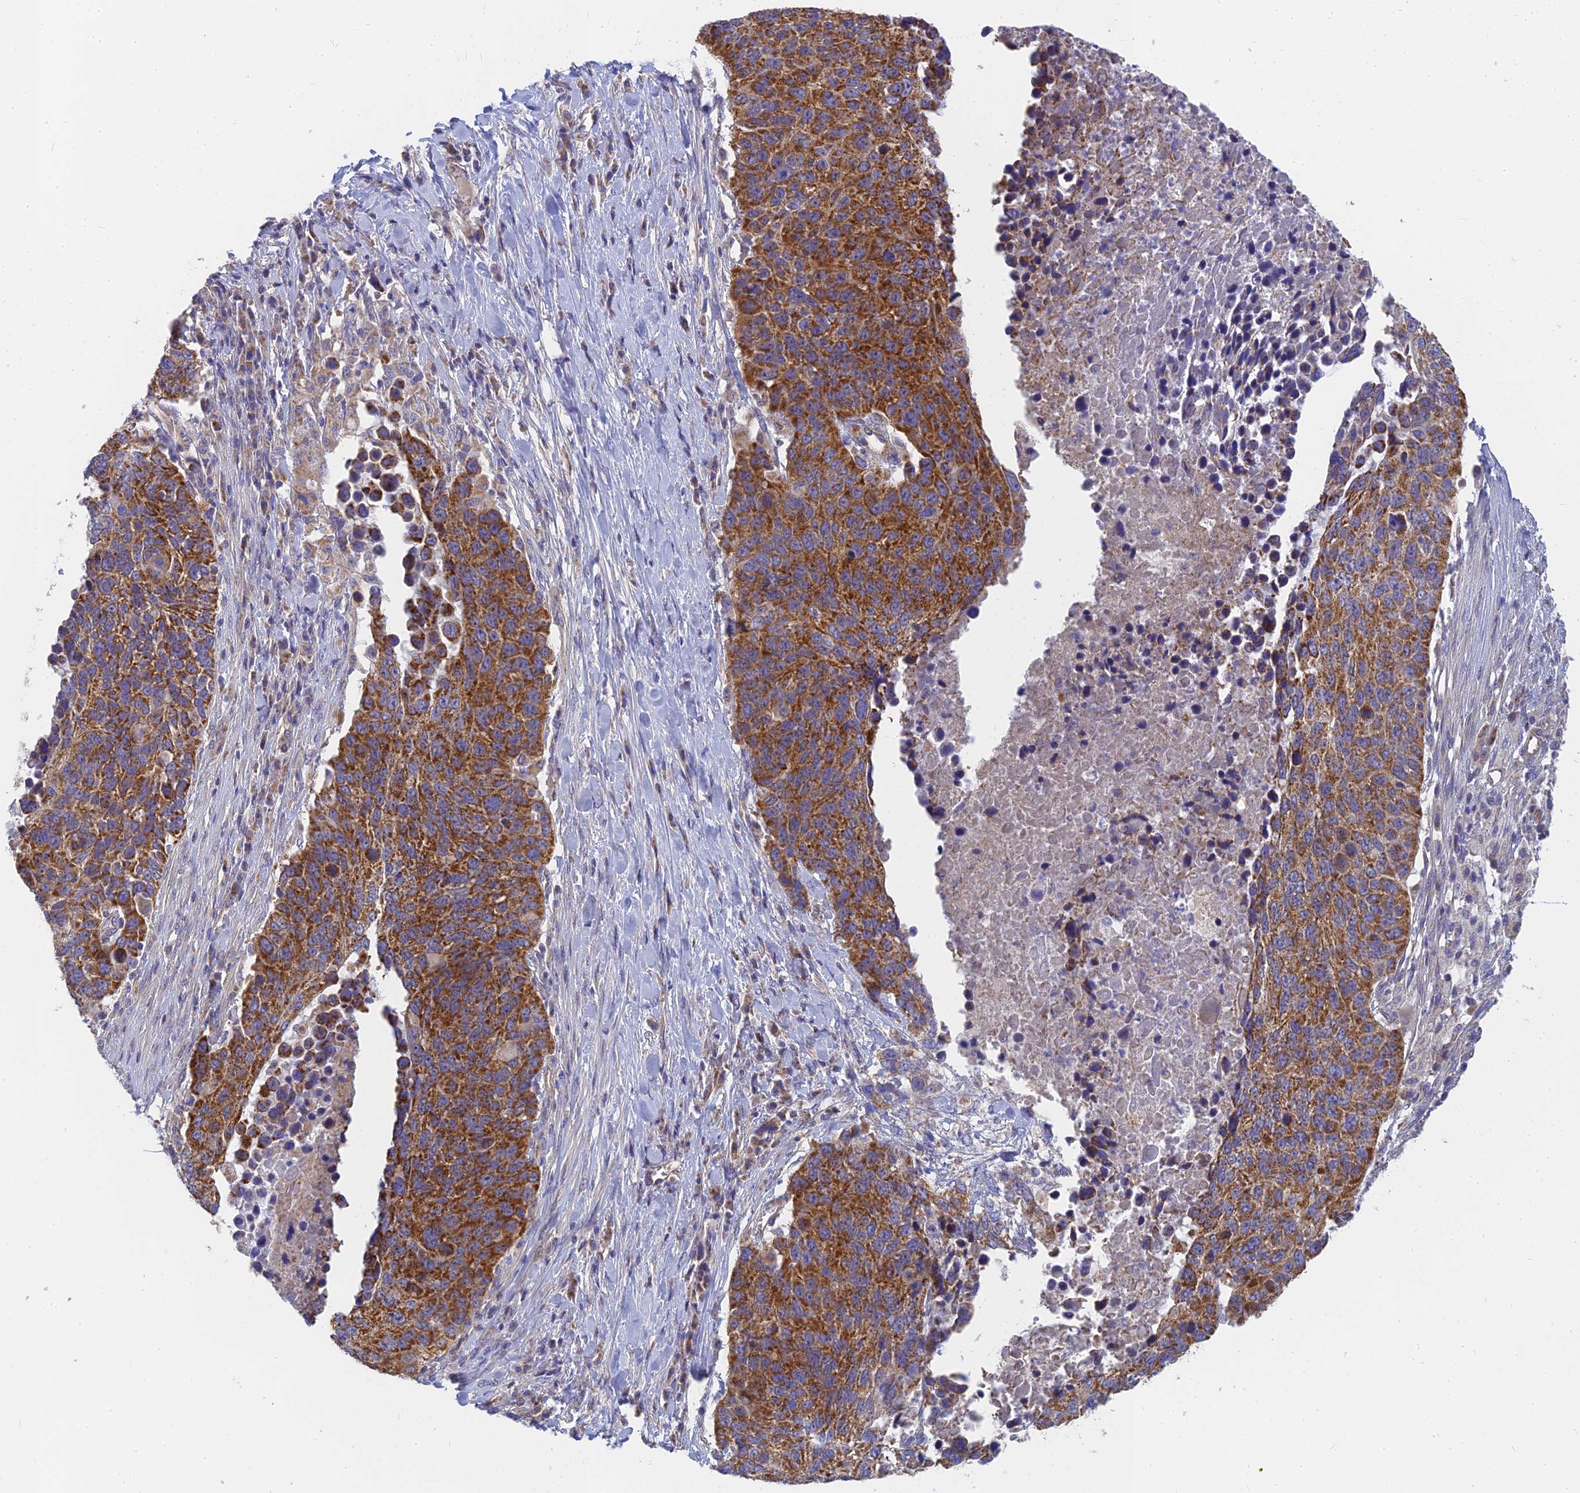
{"staining": {"intensity": "strong", "quantity": ">75%", "location": "cytoplasmic/membranous"}, "tissue": "lung cancer", "cell_type": "Tumor cells", "image_type": "cancer", "snomed": [{"axis": "morphology", "description": "Normal tissue, NOS"}, {"axis": "morphology", "description": "Squamous cell carcinoma, NOS"}, {"axis": "topography", "description": "Lymph node"}, {"axis": "topography", "description": "Lung"}], "caption": "Strong cytoplasmic/membranous positivity for a protein is identified in about >75% of tumor cells of squamous cell carcinoma (lung) using immunohistochemistry.", "gene": "MRPL15", "patient": {"sex": "male", "age": 66}}